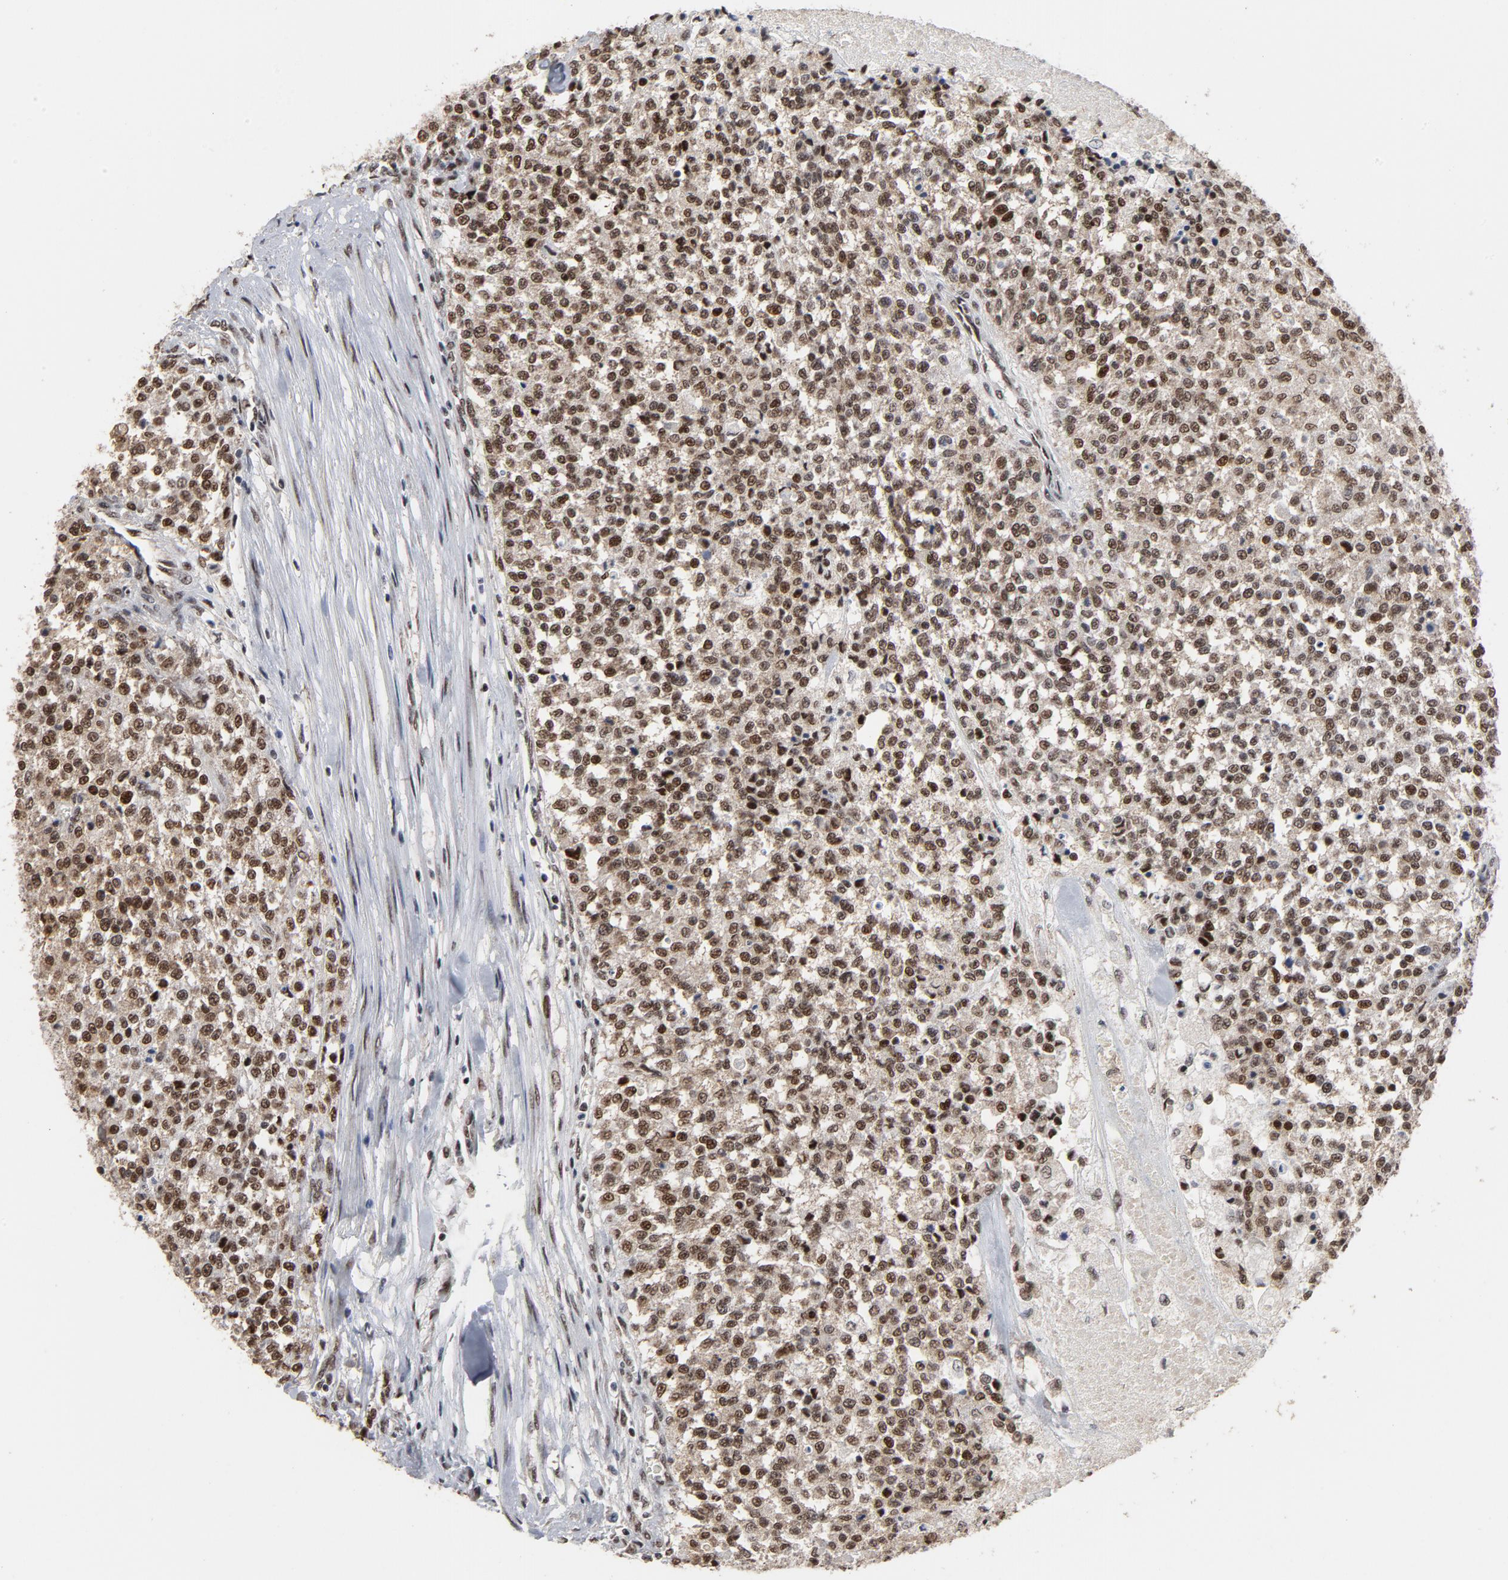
{"staining": {"intensity": "strong", "quantity": ">75%", "location": "nuclear"}, "tissue": "testis cancer", "cell_type": "Tumor cells", "image_type": "cancer", "snomed": [{"axis": "morphology", "description": "Seminoma, NOS"}, {"axis": "topography", "description": "Testis"}], "caption": "This micrograph exhibits testis cancer (seminoma) stained with IHC to label a protein in brown. The nuclear of tumor cells show strong positivity for the protein. Nuclei are counter-stained blue.", "gene": "TP53RK", "patient": {"sex": "male", "age": 59}}